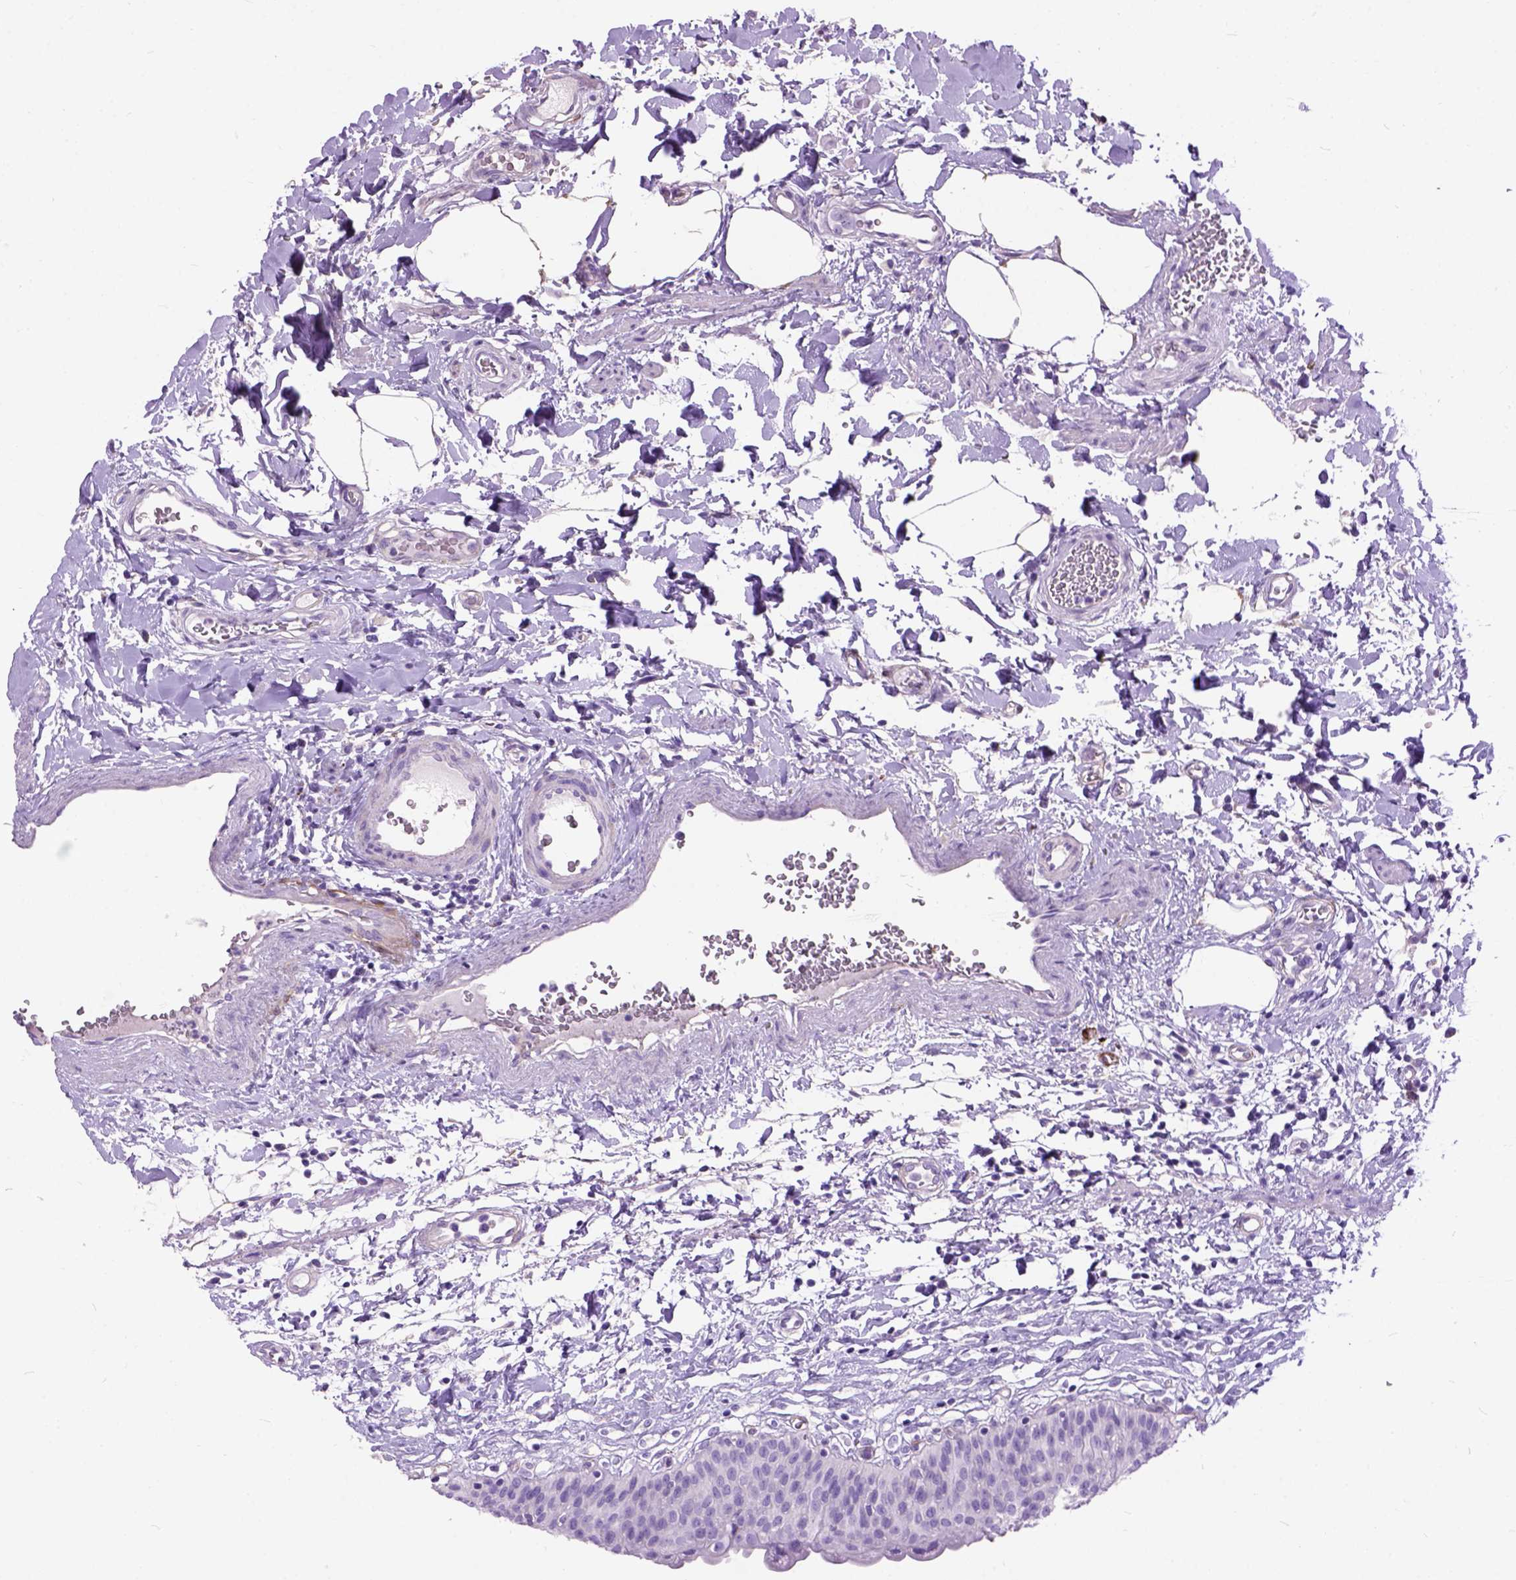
{"staining": {"intensity": "negative", "quantity": "none", "location": "none"}, "tissue": "urinary bladder", "cell_type": "Urothelial cells", "image_type": "normal", "snomed": [{"axis": "morphology", "description": "Normal tissue, NOS"}, {"axis": "topography", "description": "Urinary bladder"}], "caption": "Immunohistochemical staining of unremarkable urinary bladder exhibits no significant expression in urothelial cells.", "gene": "MAPT", "patient": {"sex": "male", "age": 55}}